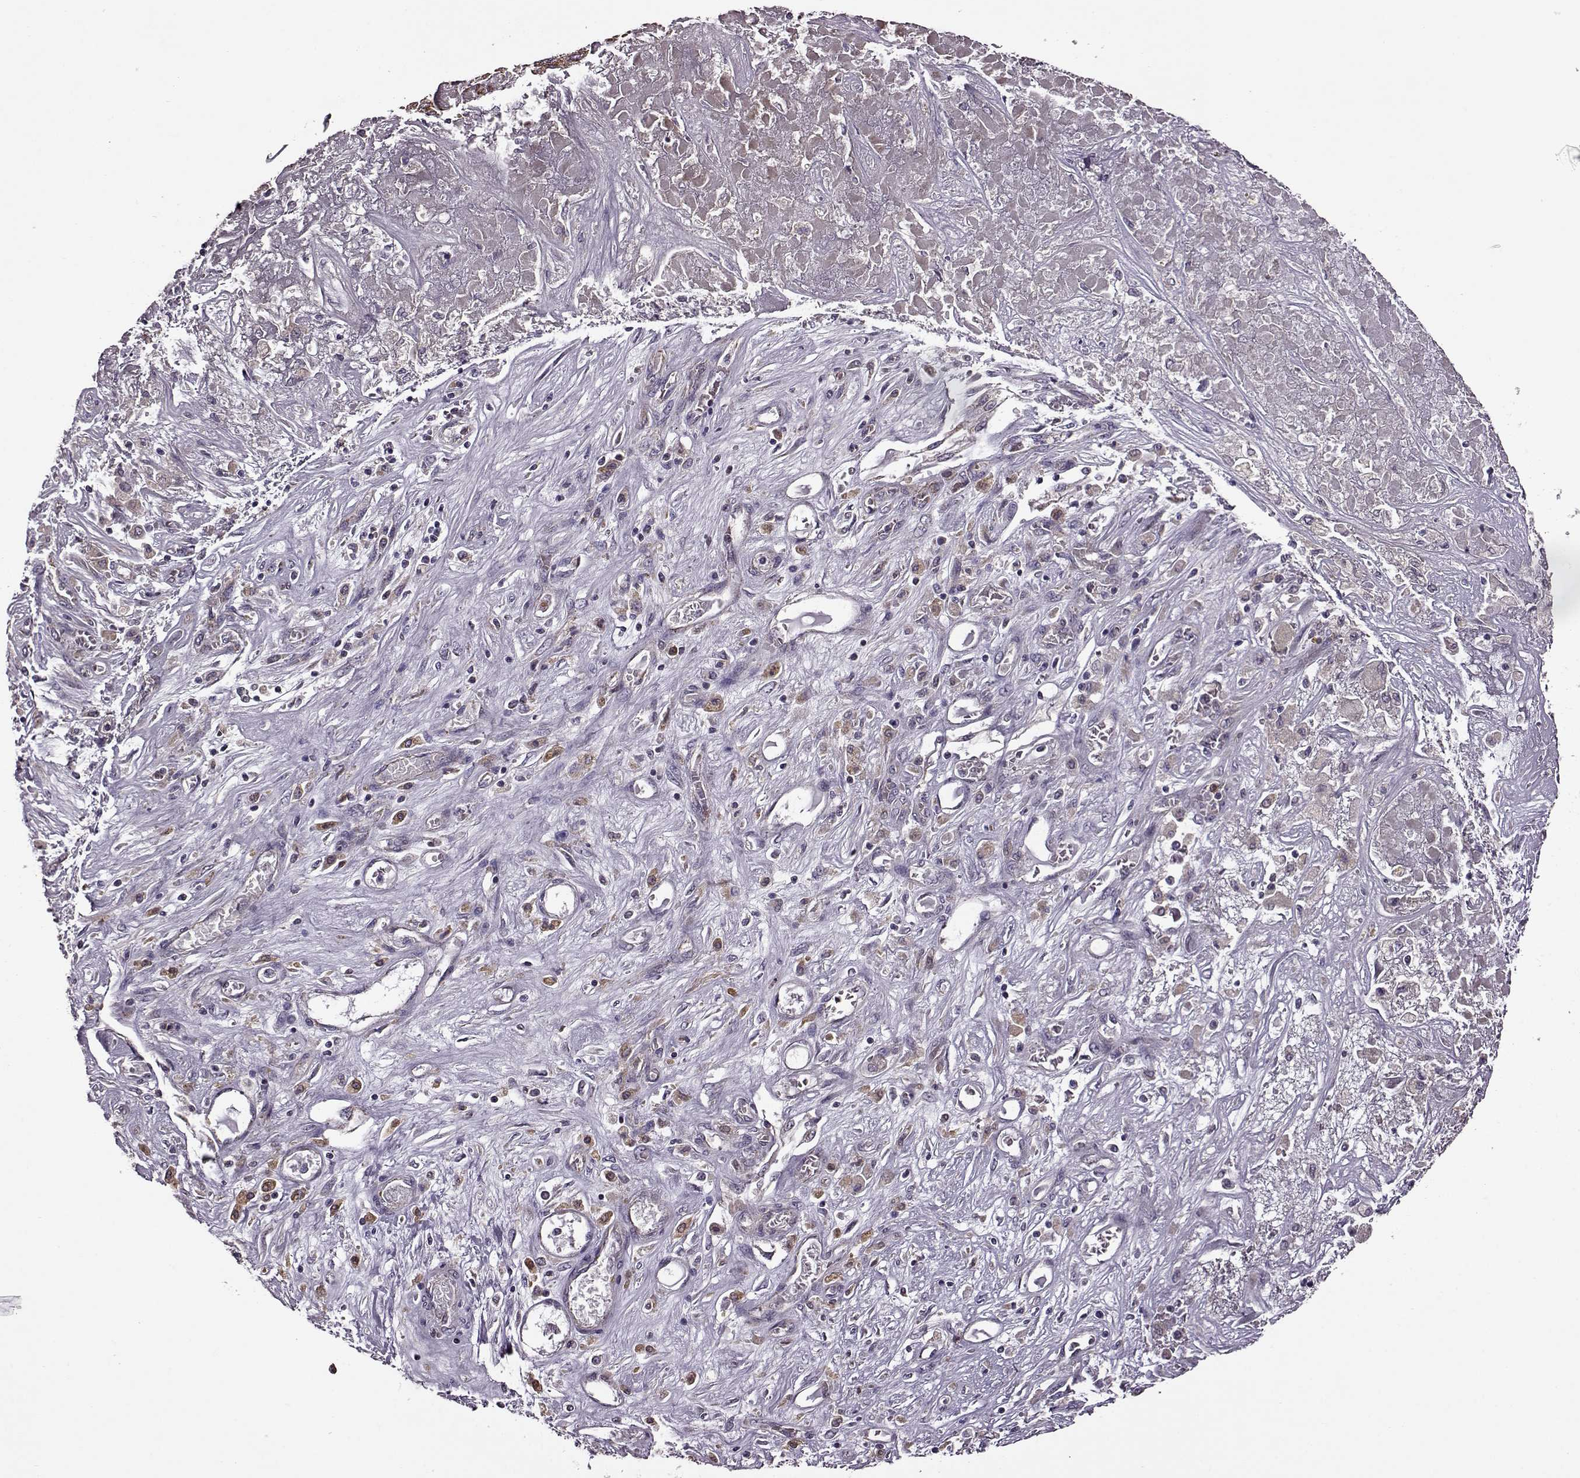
{"staining": {"intensity": "strong", "quantity": ">75%", "location": "cytoplasmic/membranous"}, "tissue": "liver cancer", "cell_type": "Tumor cells", "image_type": "cancer", "snomed": [{"axis": "morphology", "description": "Cholangiocarcinoma"}, {"axis": "topography", "description": "Liver"}], "caption": "Strong cytoplasmic/membranous protein staining is present in approximately >75% of tumor cells in liver cancer.", "gene": "MTSS1", "patient": {"sex": "female", "age": 52}}